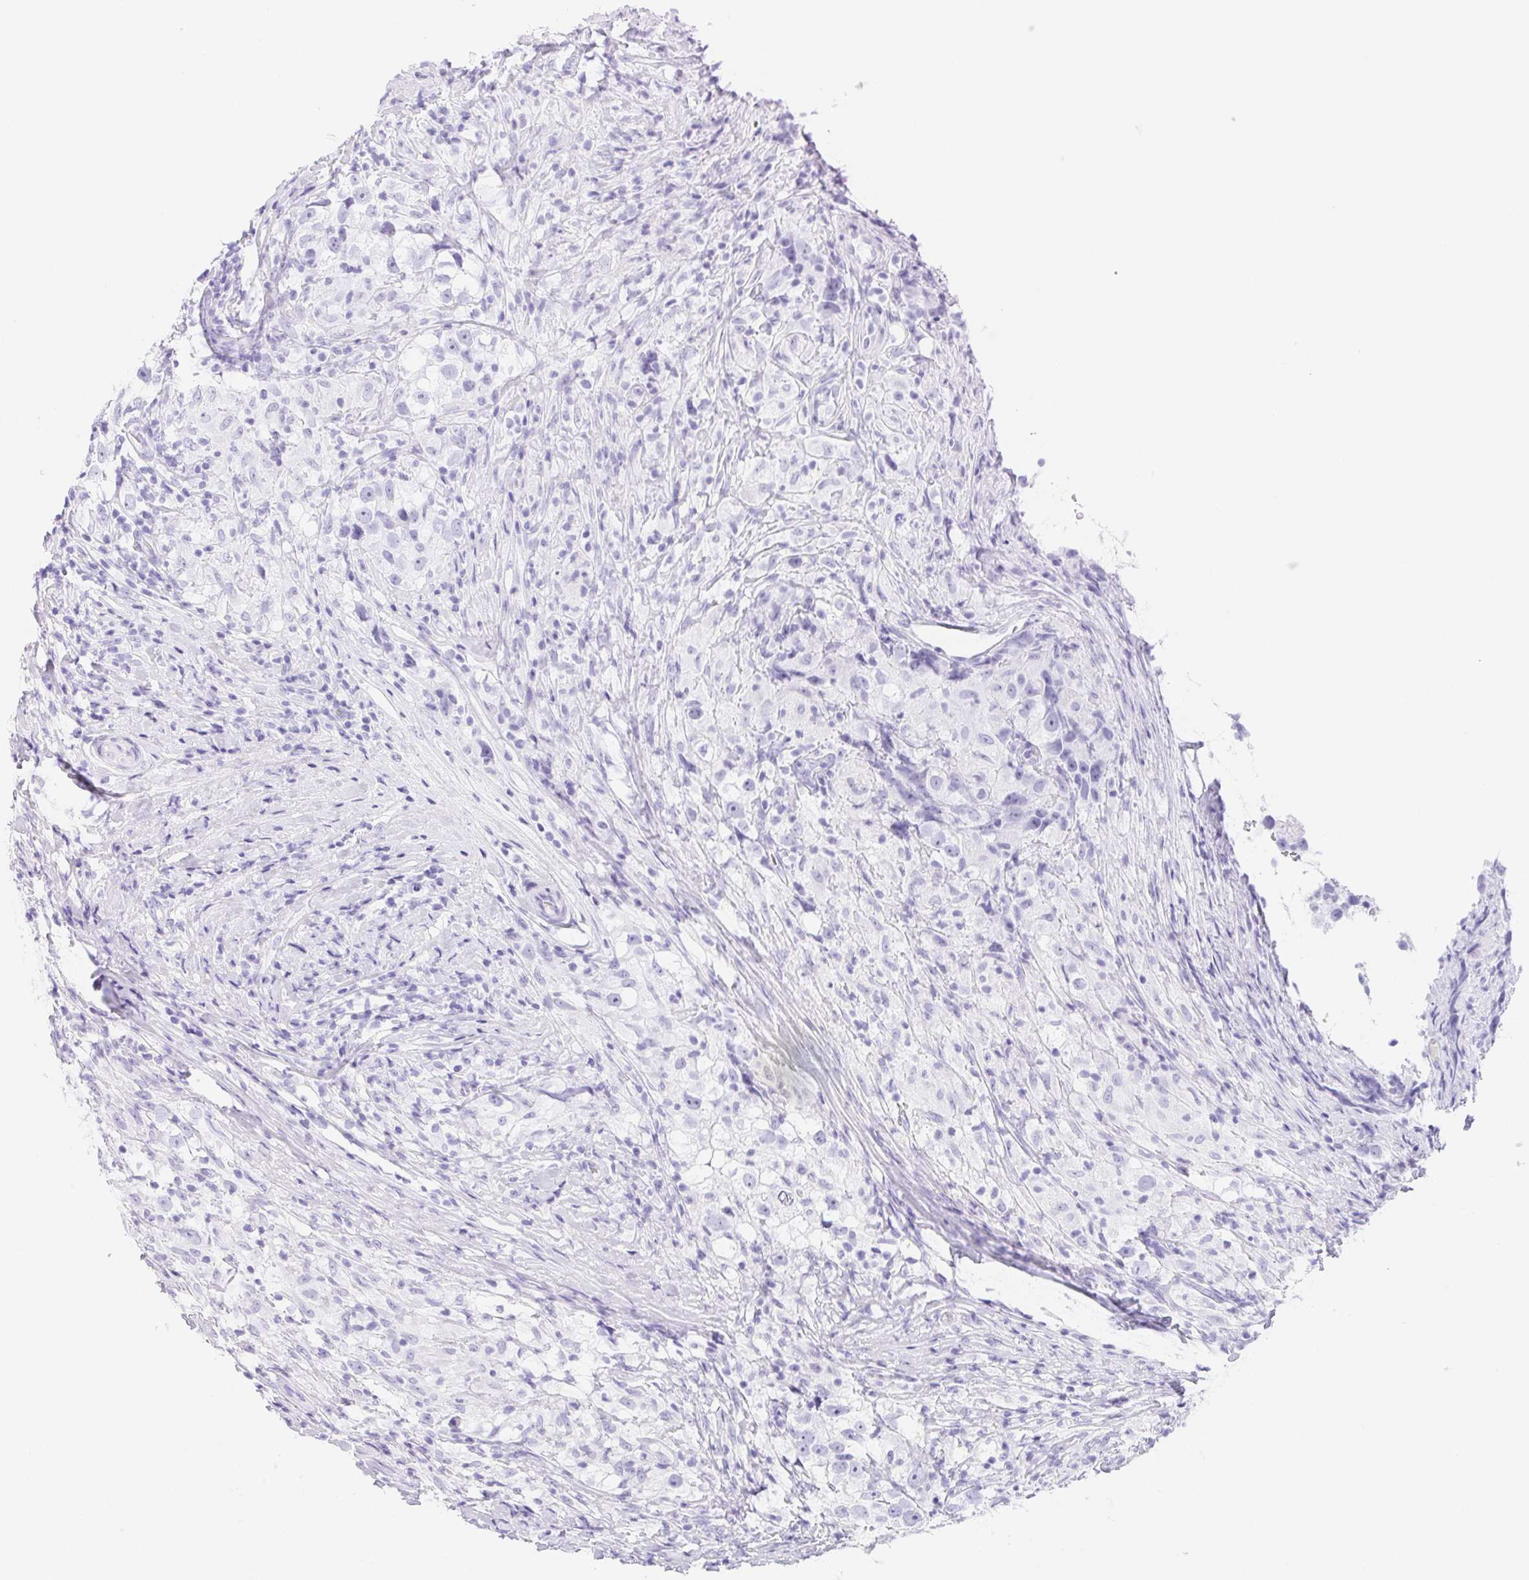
{"staining": {"intensity": "negative", "quantity": "none", "location": "none"}, "tissue": "testis cancer", "cell_type": "Tumor cells", "image_type": "cancer", "snomed": [{"axis": "morphology", "description": "Seminoma, NOS"}, {"axis": "topography", "description": "Testis"}], "caption": "Protein analysis of testis cancer shows no significant expression in tumor cells.", "gene": "ITIH2", "patient": {"sex": "male", "age": 46}}